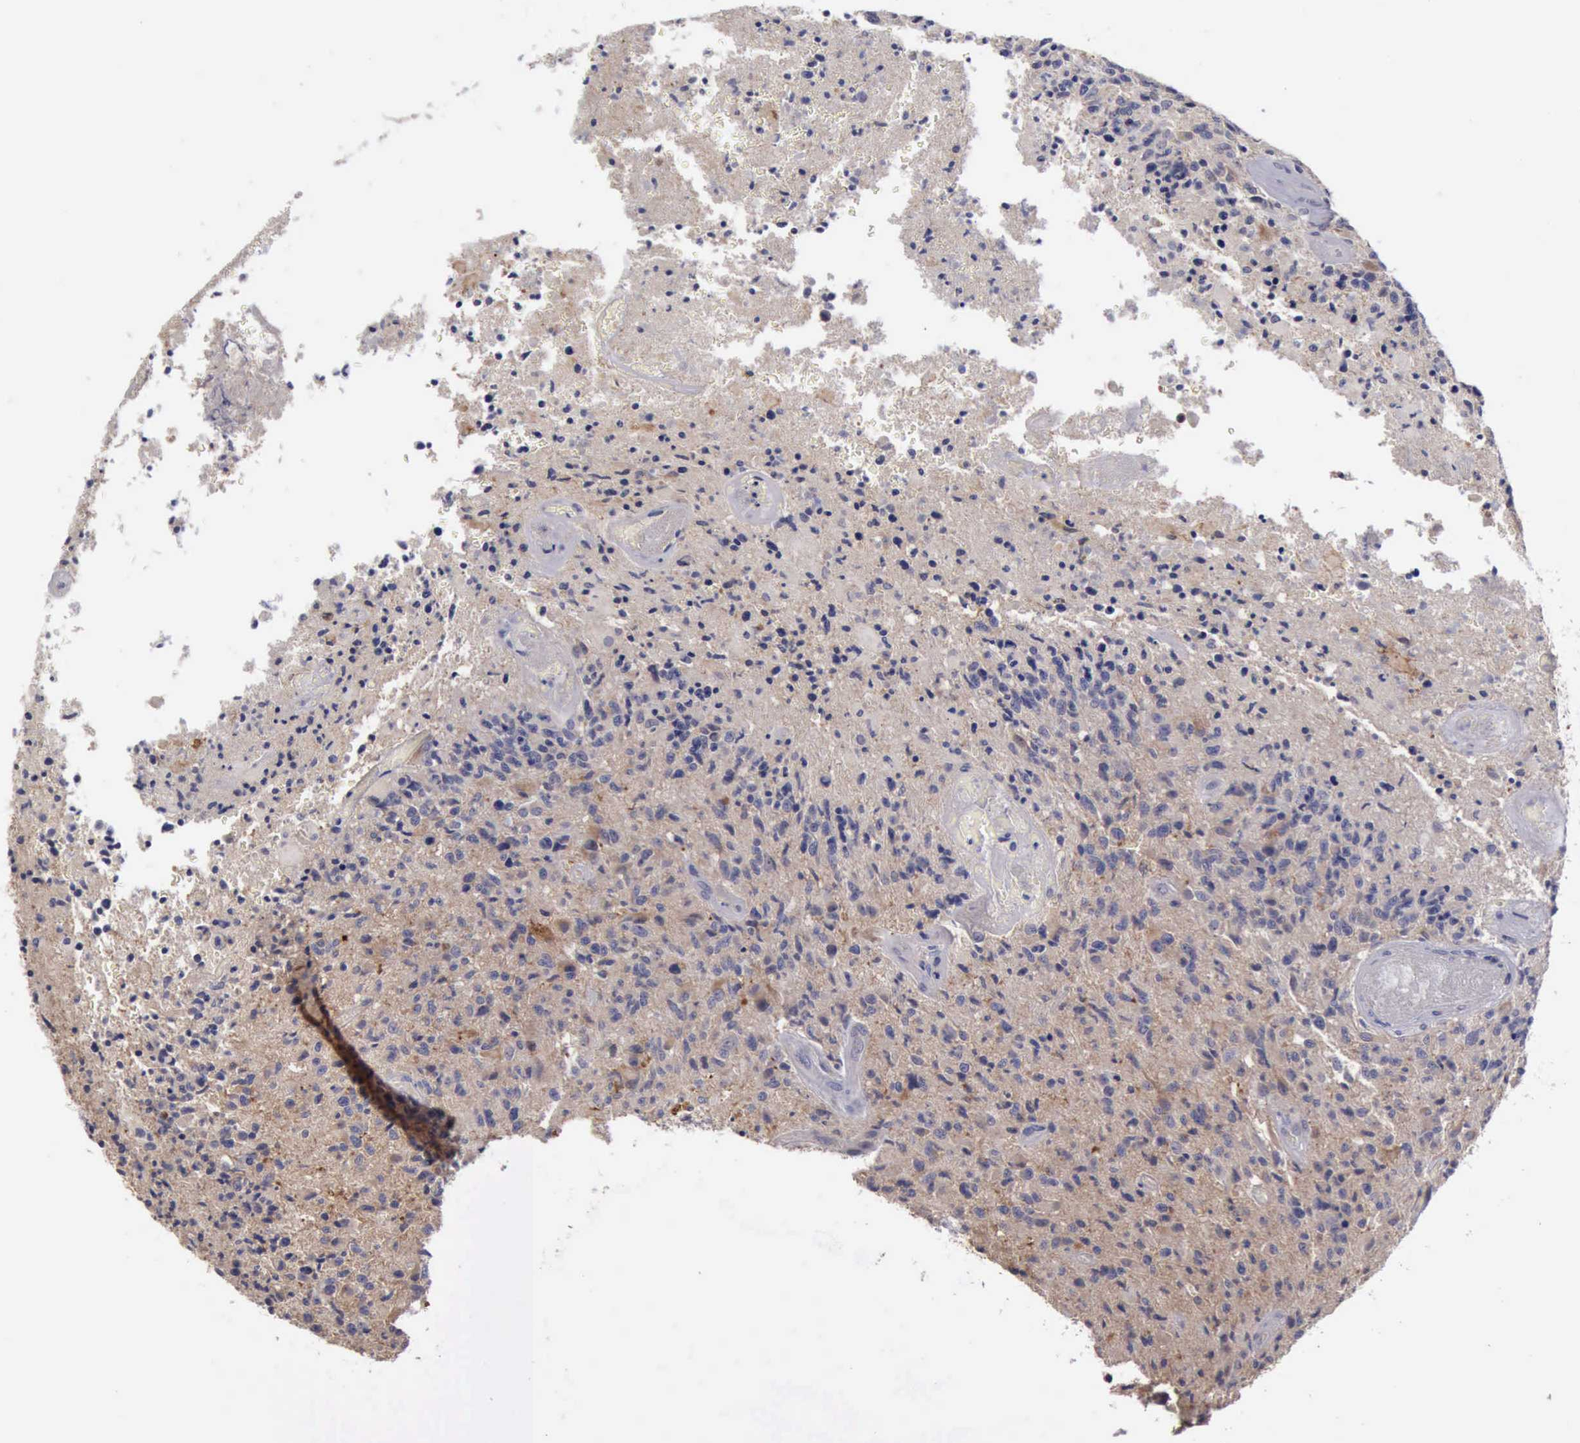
{"staining": {"intensity": "negative", "quantity": "none", "location": "none"}, "tissue": "glioma", "cell_type": "Tumor cells", "image_type": "cancer", "snomed": [{"axis": "morphology", "description": "Glioma, malignant, High grade"}, {"axis": "topography", "description": "Brain"}], "caption": "This is an IHC photomicrograph of human glioma. There is no positivity in tumor cells.", "gene": "PHKA1", "patient": {"sex": "male", "age": 36}}